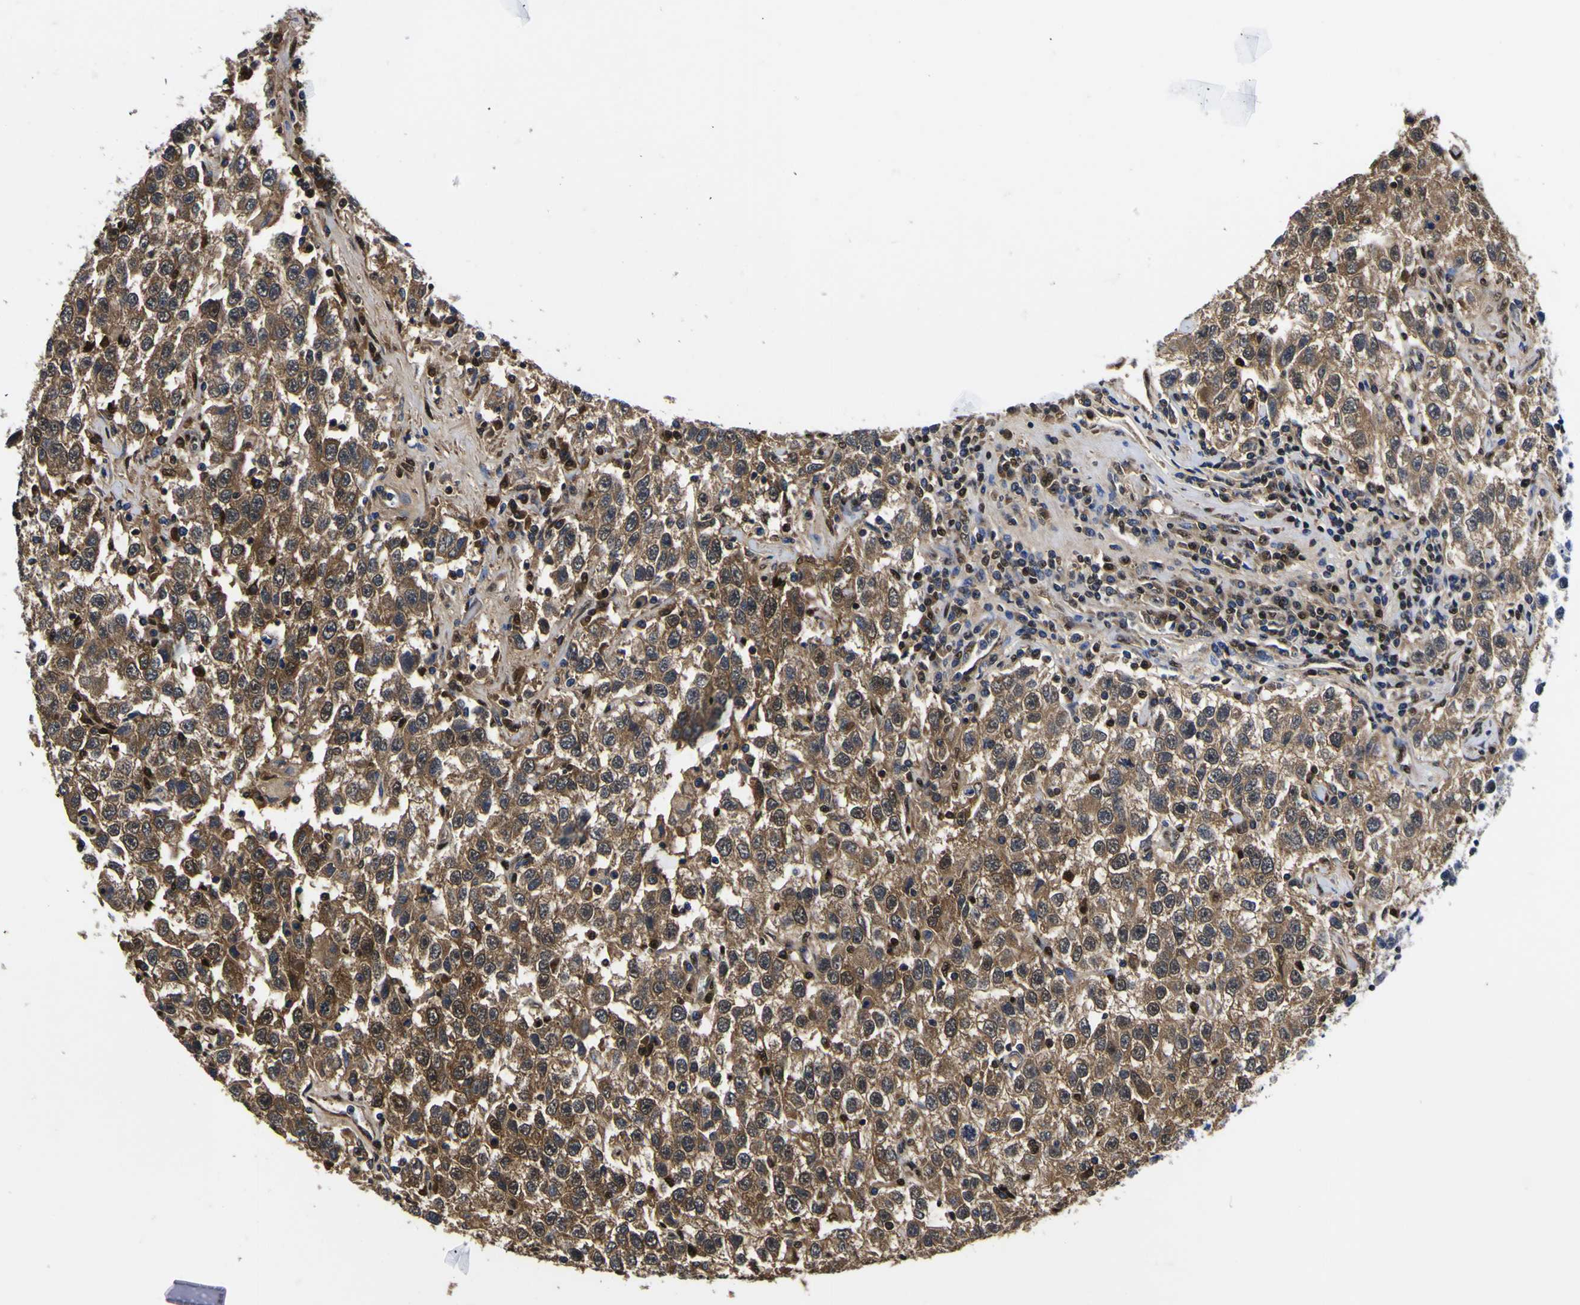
{"staining": {"intensity": "moderate", "quantity": ">75%", "location": "cytoplasmic/membranous,nuclear"}, "tissue": "testis cancer", "cell_type": "Tumor cells", "image_type": "cancer", "snomed": [{"axis": "morphology", "description": "Seminoma, NOS"}, {"axis": "topography", "description": "Testis"}], "caption": "This is an image of immunohistochemistry staining of seminoma (testis), which shows moderate expression in the cytoplasmic/membranous and nuclear of tumor cells.", "gene": "FAM110B", "patient": {"sex": "male", "age": 41}}